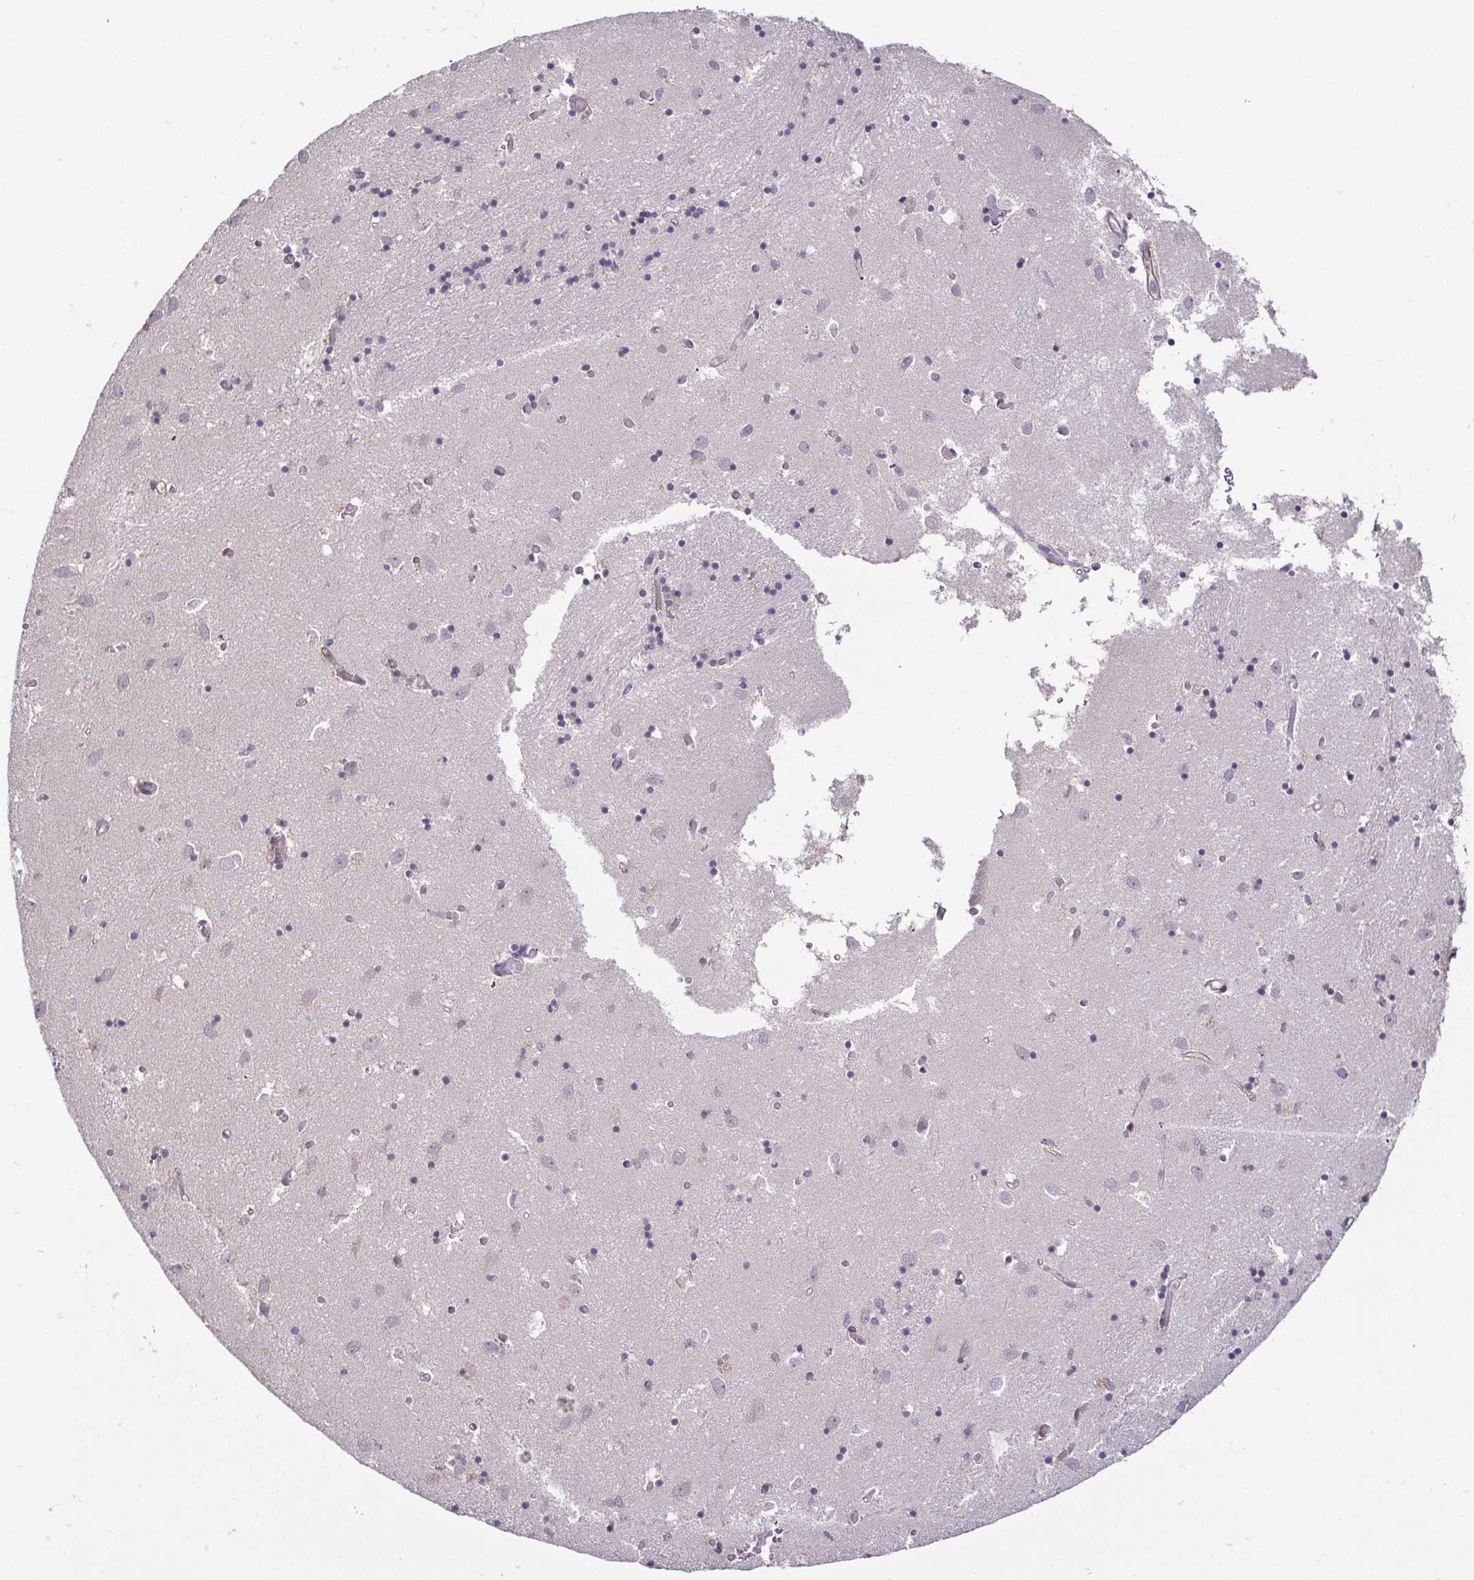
{"staining": {"intensity": "negative", "quantity": "none", "location": "none"}, "tissue": "caudate", "cell_type": "Glial cells", "image_type": "normal", "snomed": [{"axis": "morphology", "description": "Normal tissue, NOS"}, {"axis": "topography", "description": "Lateral ventricle wall"}], "caption": "A photomicrograph of caudate stained for a protein exhibits no brown staining in glial cells. Brightfield microscopy of IHC stained with DAB (3,3'-diaminobenzidine) (brown) and hematoxylin (blue), captured at high magnification.", "gene": "HOPX", "patient": {"sex": "male", "age": 70}}